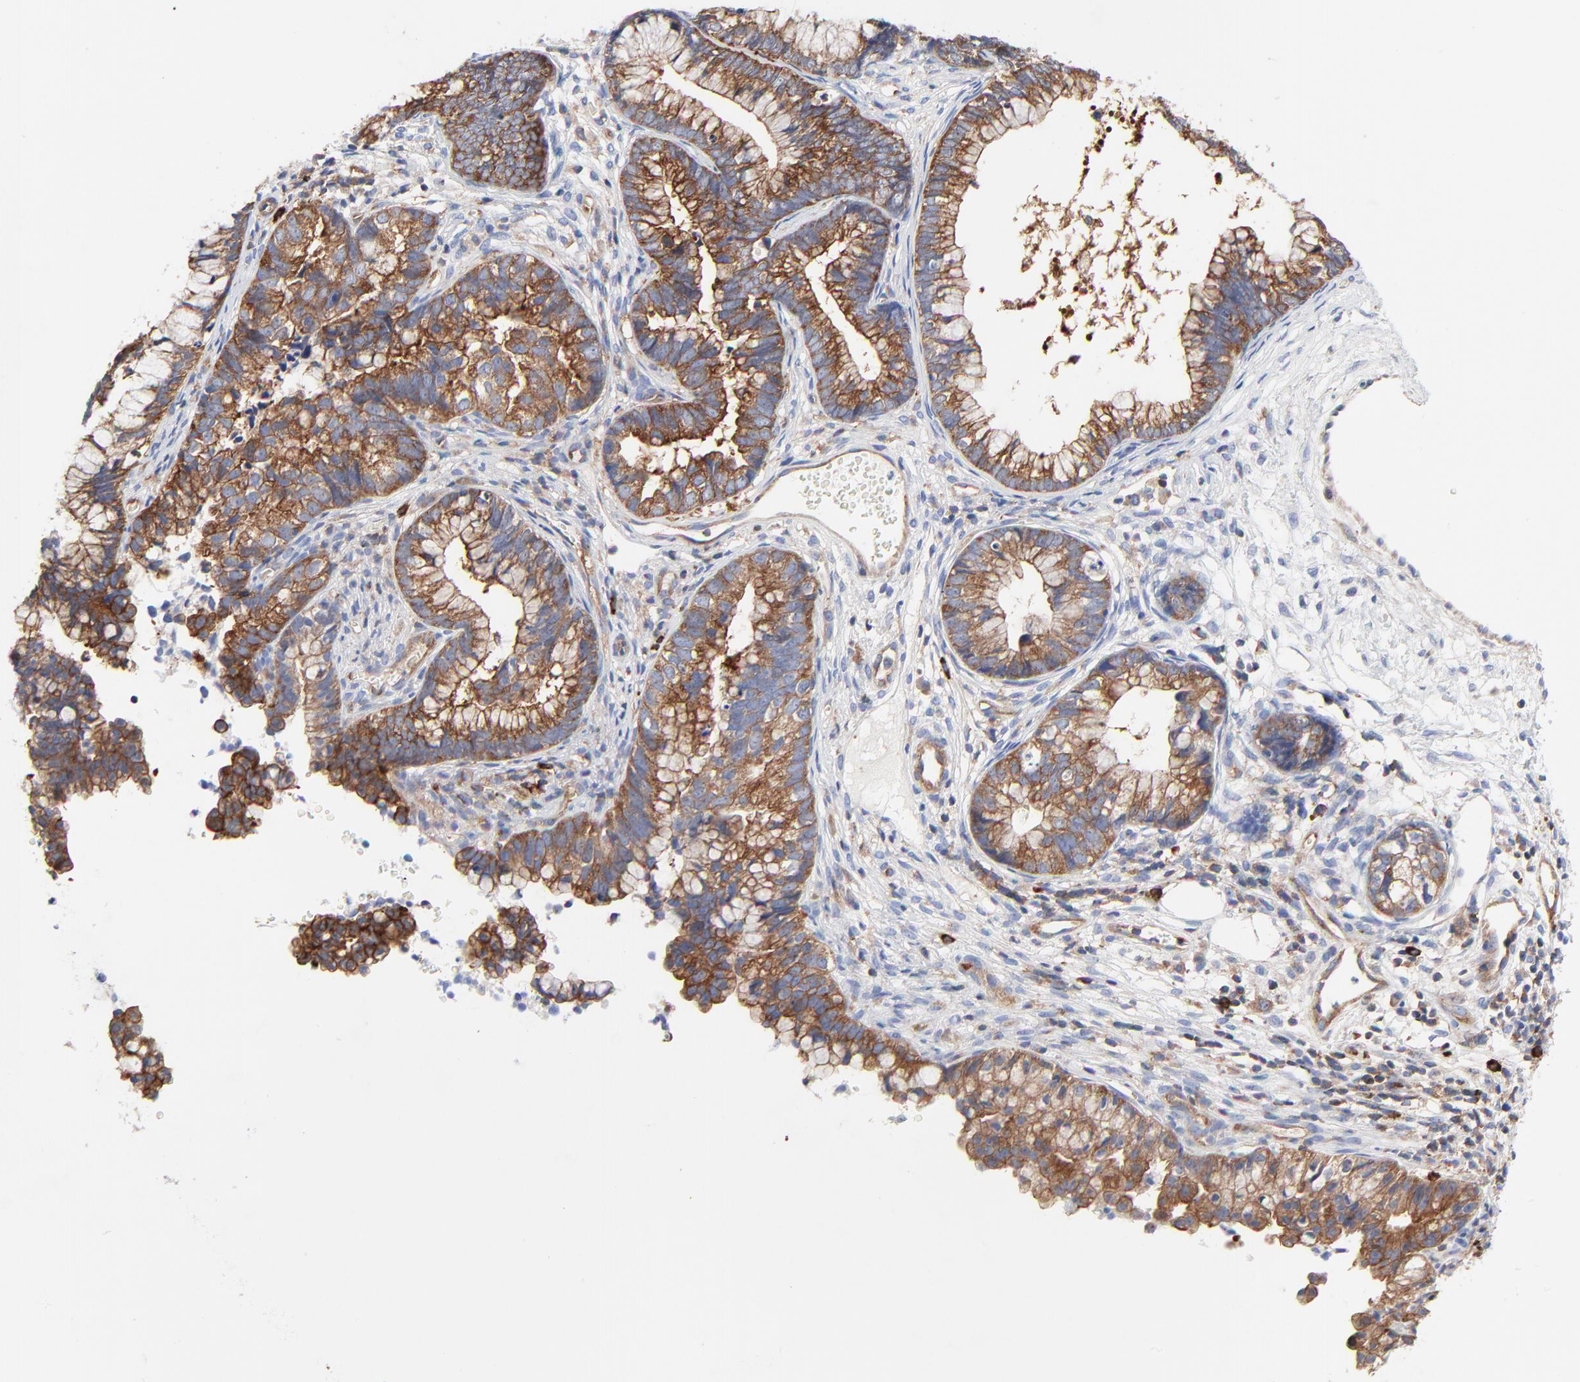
{"staining": {"intensity": "strong", "quantity": ">75%", "location": "cytoplasmic/membranous"}, "tissue": "cervical cancer", "cell_type": "Tumor cells", "image_type": "cancer", "snomed": [{"axis": "morphology", "description": "Adenocarcinoma, NOS"}, {"axis": "topography", "description": "Cervix"}], "caption": "A high-resolution image shows immunohistochemistry staining of cervical cancer (adenocarcinoma), which shows strong cytoplasmic/membranous expression in about >75% of tumor cells. (DAB (3,3'-diaminobenzidine) = brown stain, brightfield microscopy at high magnification).", "gene": "CD2AP", "patient": {"sex": "female", "age": 44}}